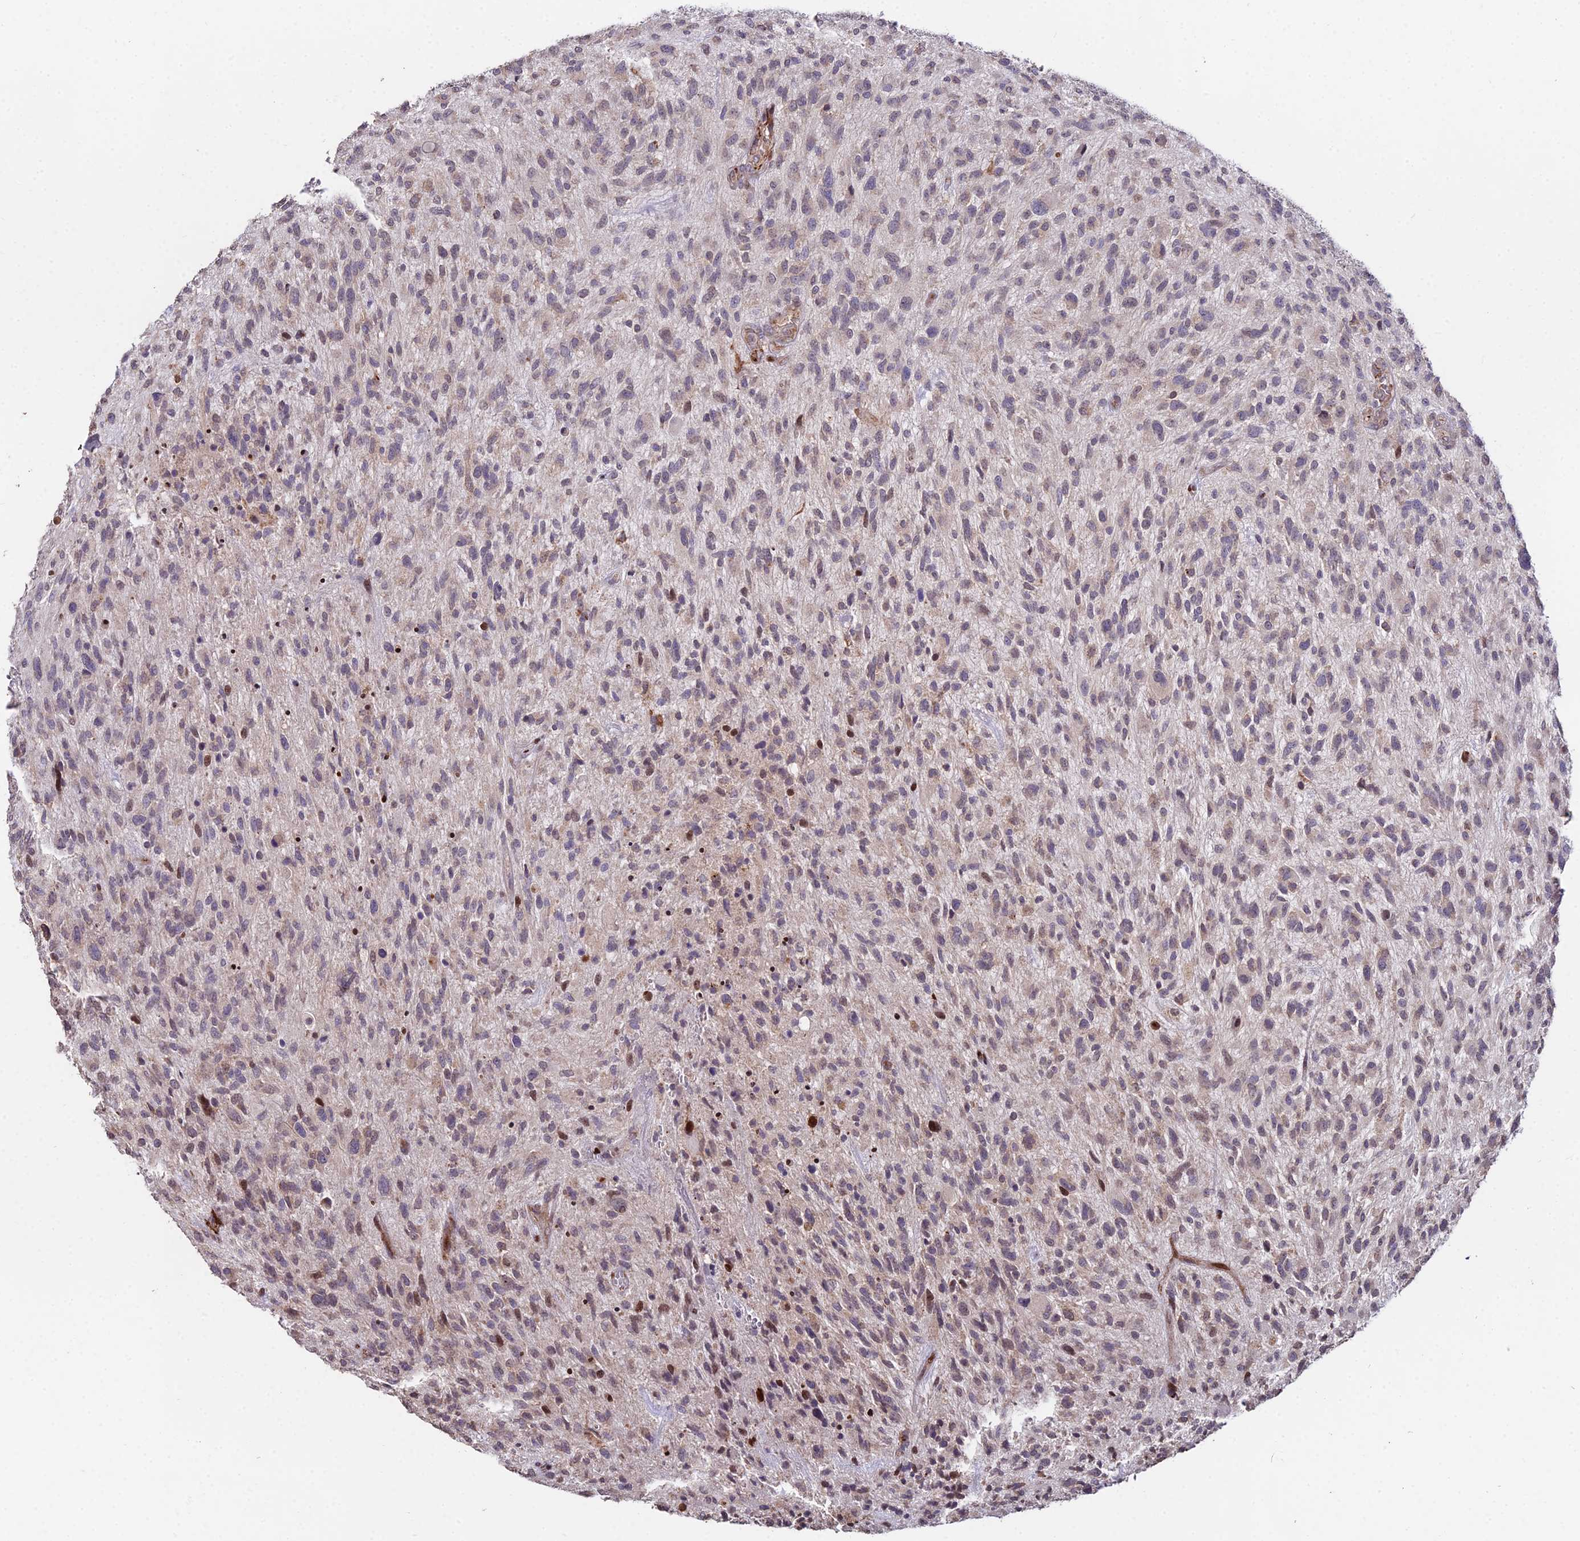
{"staining": {"intensity": "weak", "quantity": "25%-75%", "location": "cytoplasmic/membranous,nuclear"}, "tissue": "glioma", "cell_type": "Tumor cells", "image_type": "cancer", "snomed": [{"axis": "morphology", "description": "Glioma, malignant, High grade"}, {"axis": "topography", "description": "Brain"}], "caption": "Glioma tissue demonstrates weak cytoplasmic/membranous and nuclear expression in about 25%-75% of tumor cells, visualized by immunohistochemistry. (Brightfield microscopy of DAB IHC at high magnification).", "gene": "RBMS2", "patient": {"sex": "male", "age": 47}}